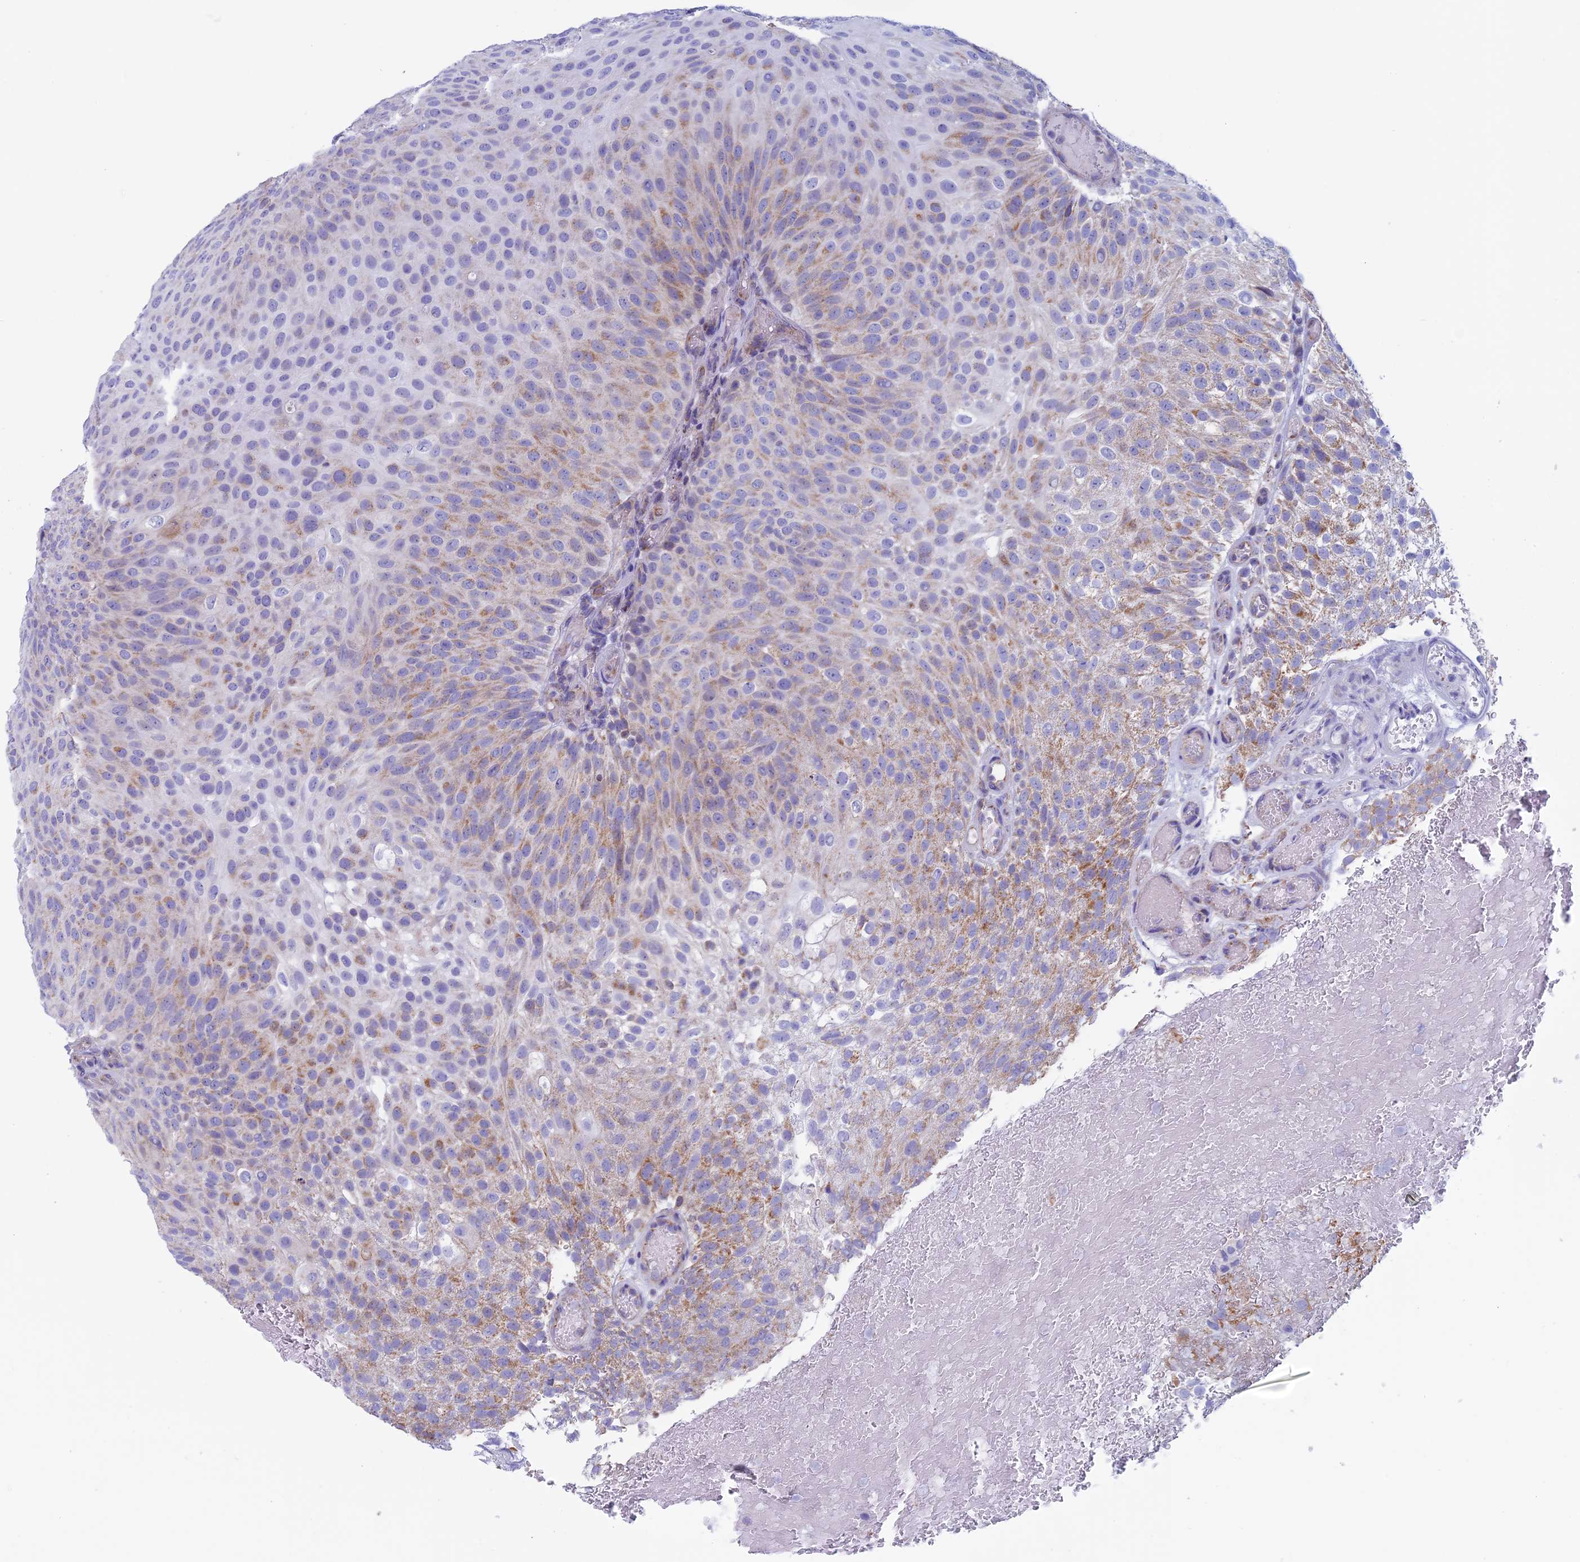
{"staining": {"intensity": "weak", "quantity": "25%-75%", "location": "cytoplasmic/membranous"}, "tissue": "urothelial cancer", "cell_type": "Tumor cells", "image_type": "cancer", "snomed": [{"axis": "morphology", "description": "Urothelial carcinoma, Low grade"}, {"axis": "topography", "description": "Urinary bladder"}], "caption": "An image of human urothelial cancer stained for a protein displays weak cytoplasmic/membranous brown staining in tumor cells. The staining was performed using DAB (3,3'-diaminobenzidine) to visualize the protein expression in brown, while the nuclei were stained in blue with hematoxylin (Magnification: 20x).", "gene": "NDUFB9", "patient": {"sex": "male", "age": 78}}